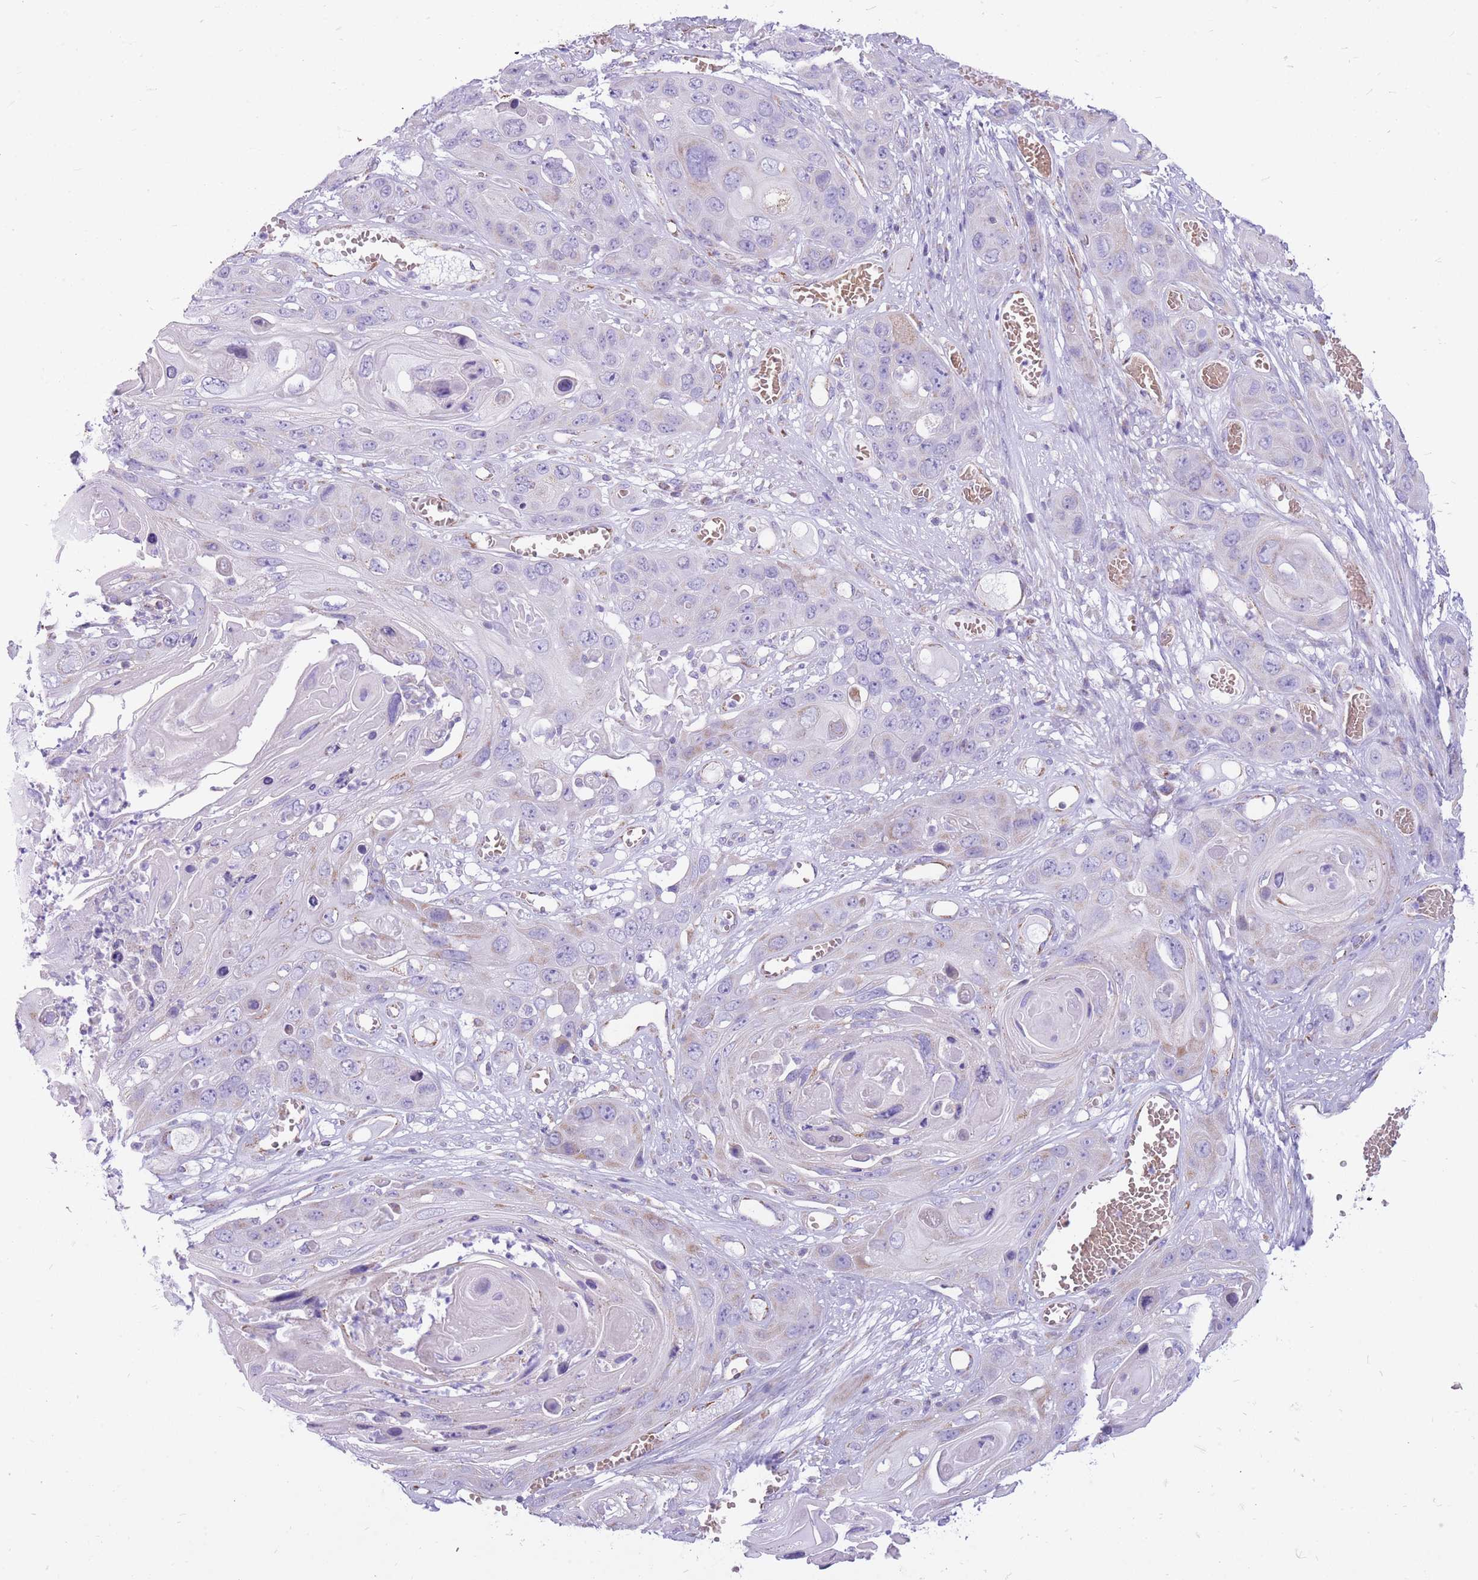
{"staining": {"intensity": "weak", "quantity": "<25%", "location": "cytoplasmic/membranous"}, "tissue": "skin cancer", "cell_type": "Tumor cells", "image_type": "cancer", "snomed": [{"axis": "morphology", "description": "Squamous cell carcinoma, NOS"}, {"axis": "topography", "description": "Skin"}], "caption": "Protein analysis of skin cancer (squamous cell carcinoma) demonstrates no significant expression in tumor cells. The staining is performed using DAB brown chromogen with nuclei counter-stained in using hematoxylin.", "gene": "PCSK1", "patient": {"sex": "male", "age": 55}}